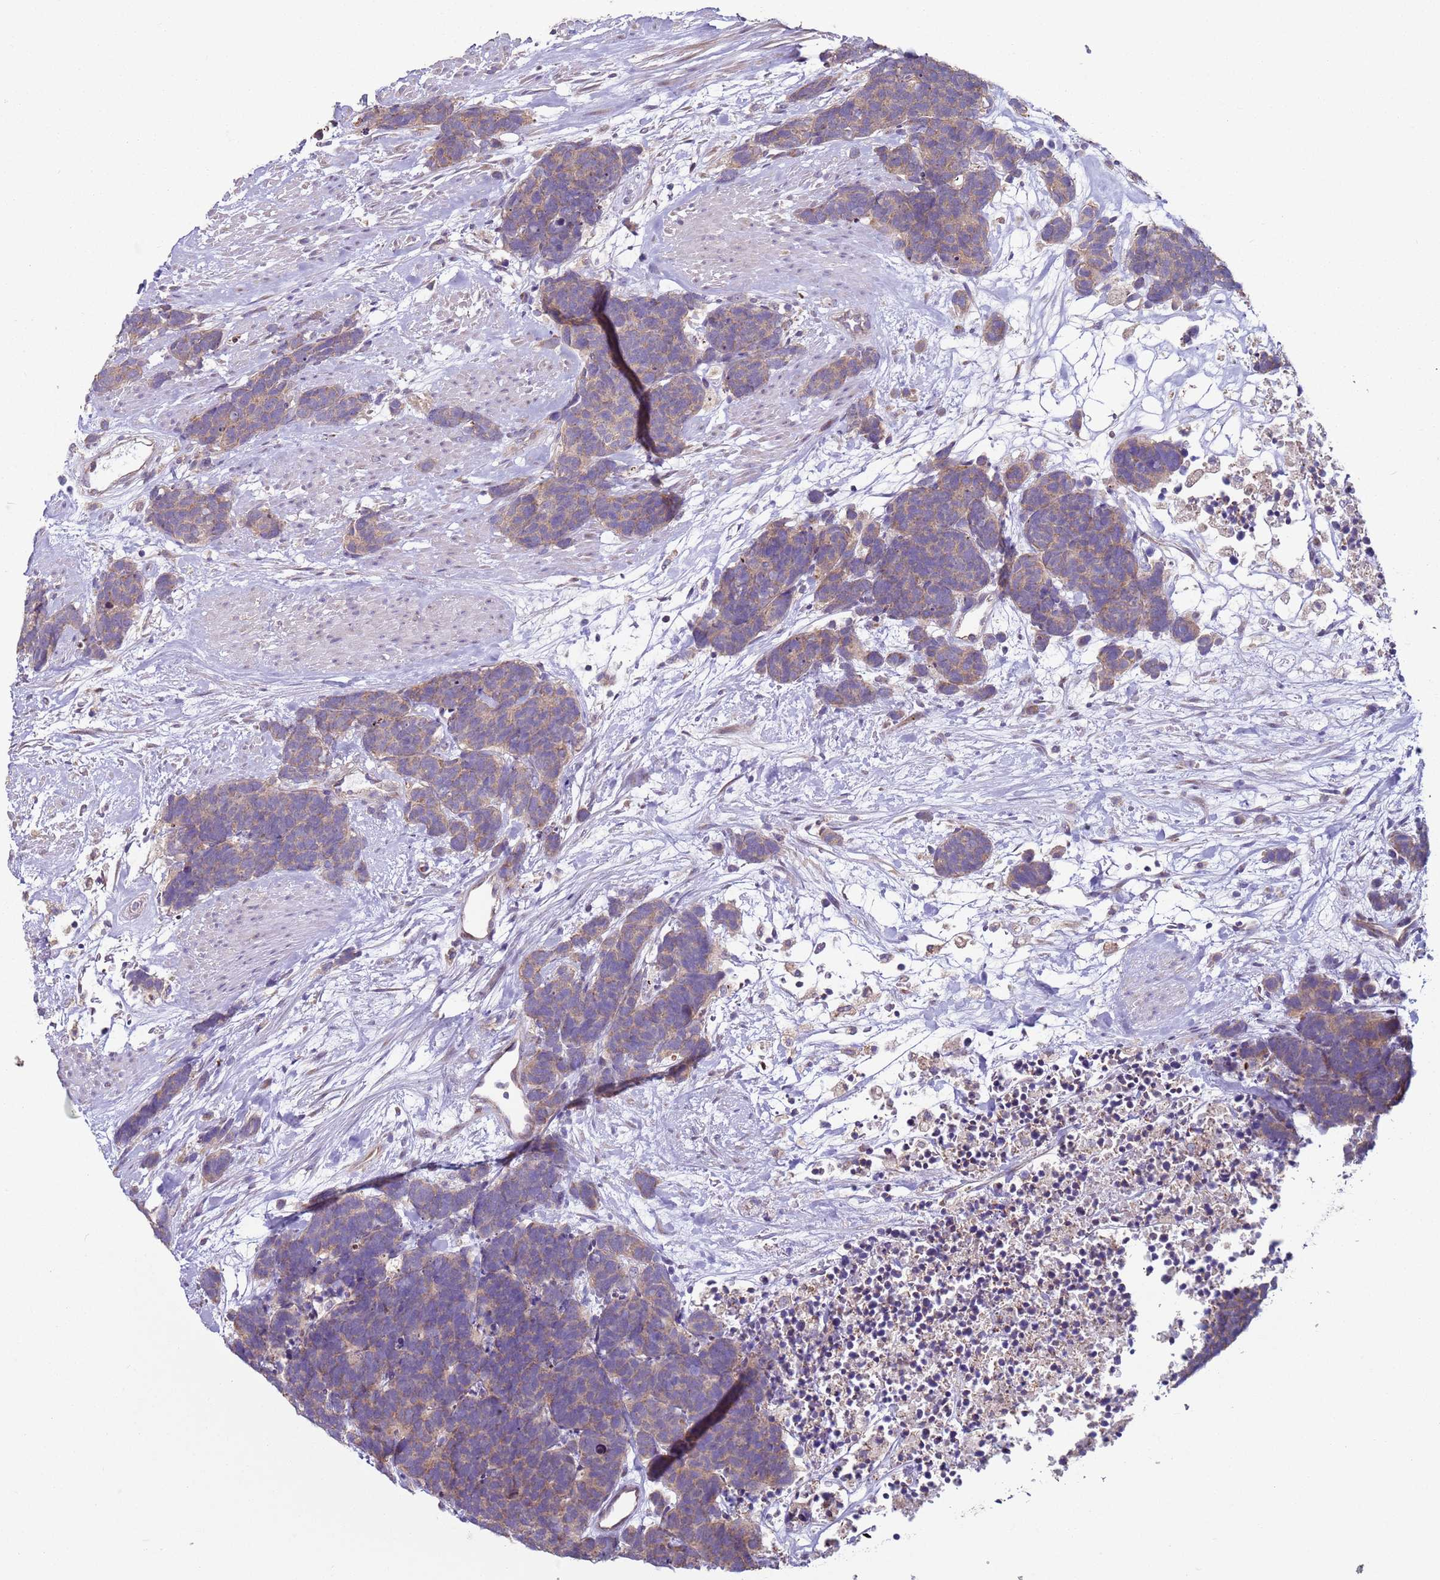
{"staining": {"intensity": "weak", "quantity": ">75%", "location": "cytoplasmic/membranous"}, "tissue": "carcinoid", "cell_type": "Tumor cells", "image_type": "cancer", "snomed": [{"axis": "morphology", "description": "Carcinoma, NOS"}, {"axis": "morphology", "description": "Carcinoid, malignant, NOS"}, {"axis": "topography", "description": "Urinary bladder"}], "caption": "Carcinoma stained with IHC reveals weak cytoplasmic/membranous positivity in about >75% of tumor cells.", "gene": "DIP2B", "patient": {"sex": "male", "age": 57}}